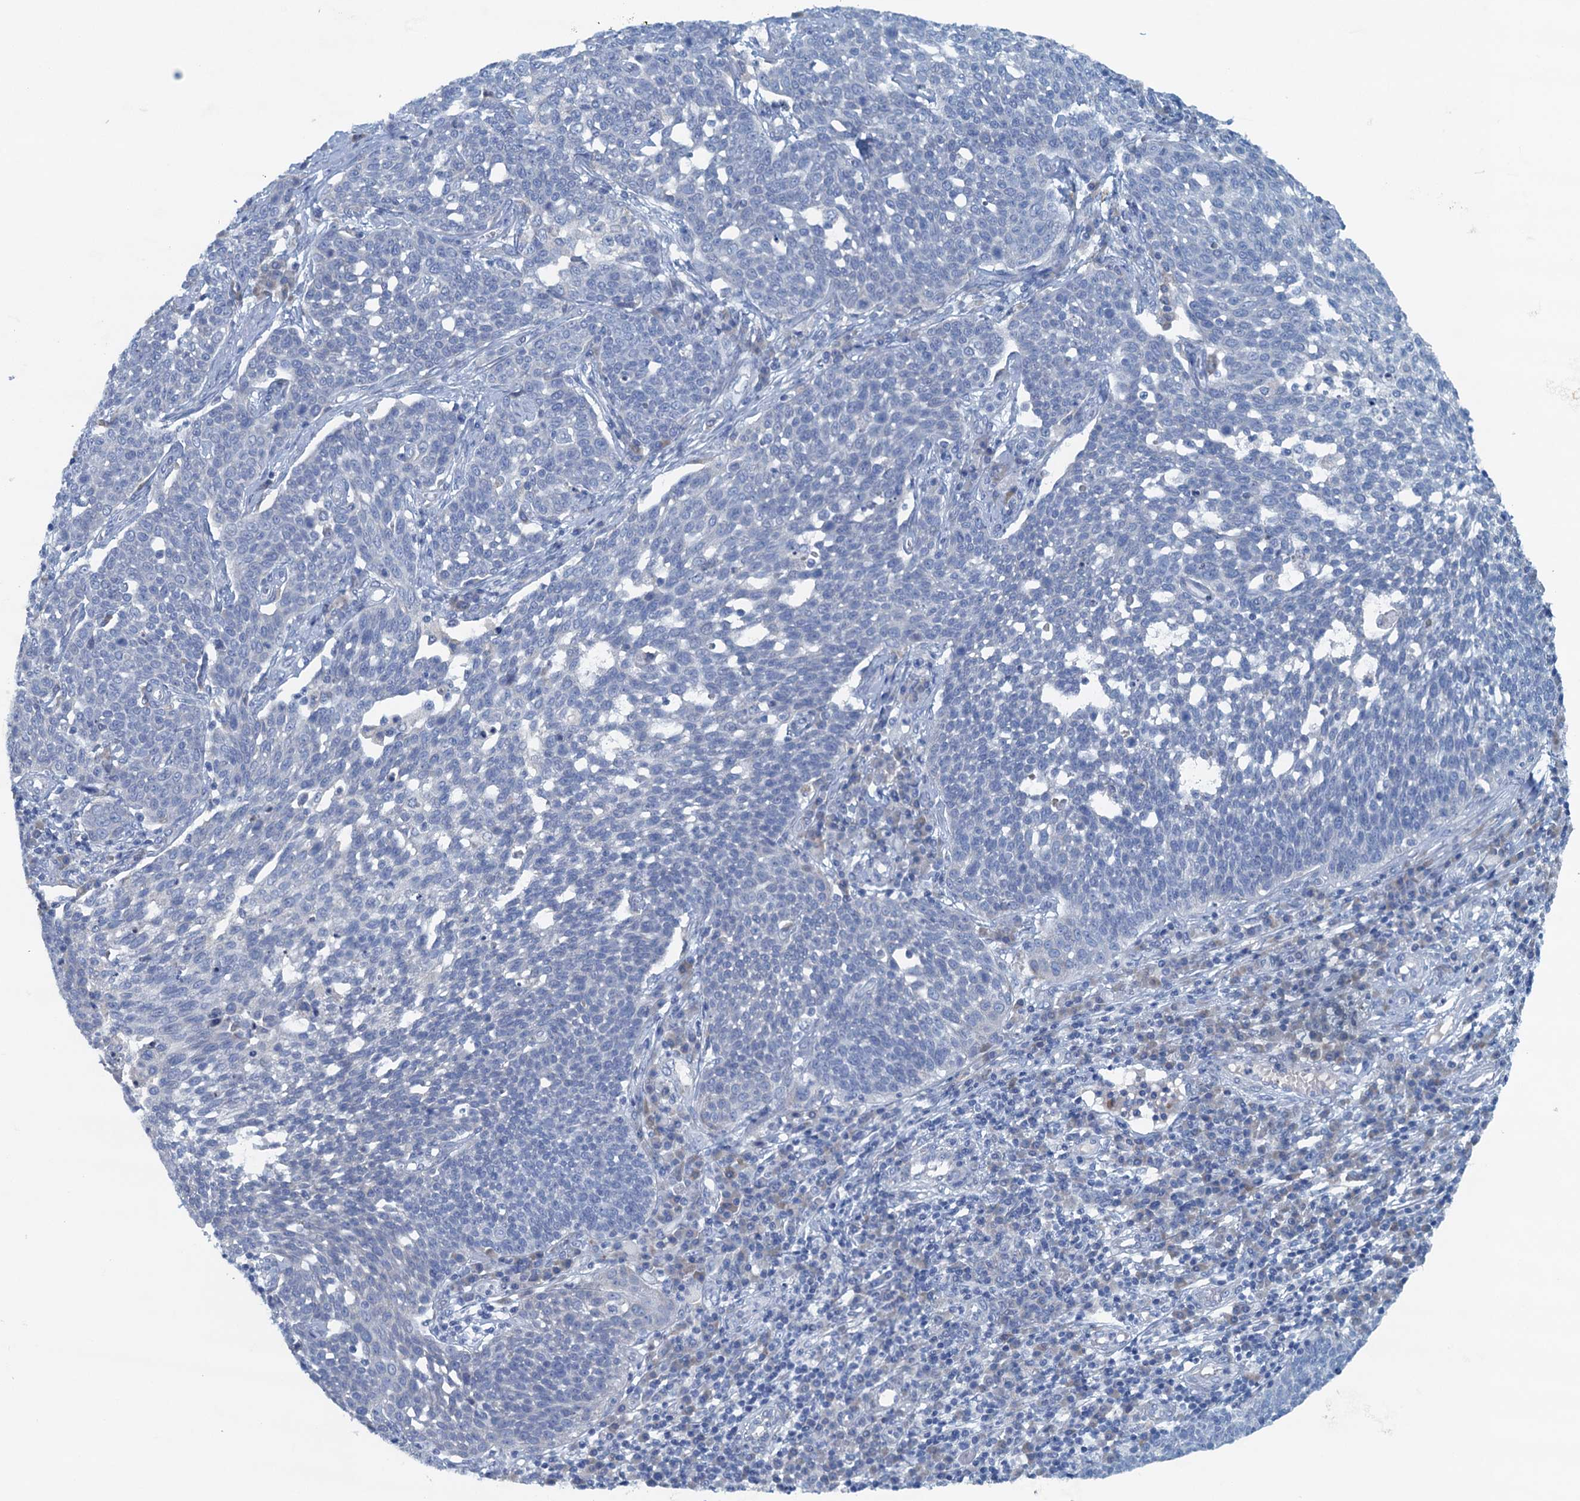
{"staining": {"intensity": "negative", "quantity": "none", "location": "none"}, "tissue": "cervical cancer", "cell_type": "Tumor cells", "image_type": "cancer", "snomed": [{"axis": "morphology", "description": "Squamous cell carcinoma, NOS"}, {"axis": "topography", "description": "Cervix"}], "caption": "Cervical cancer (squamous cell carcinoma) stained for a protein using immunohistochemistry reveals no expression tumor cells.", "gene": "C10orf88", "patient": {"sex": "female", "age": 34}}